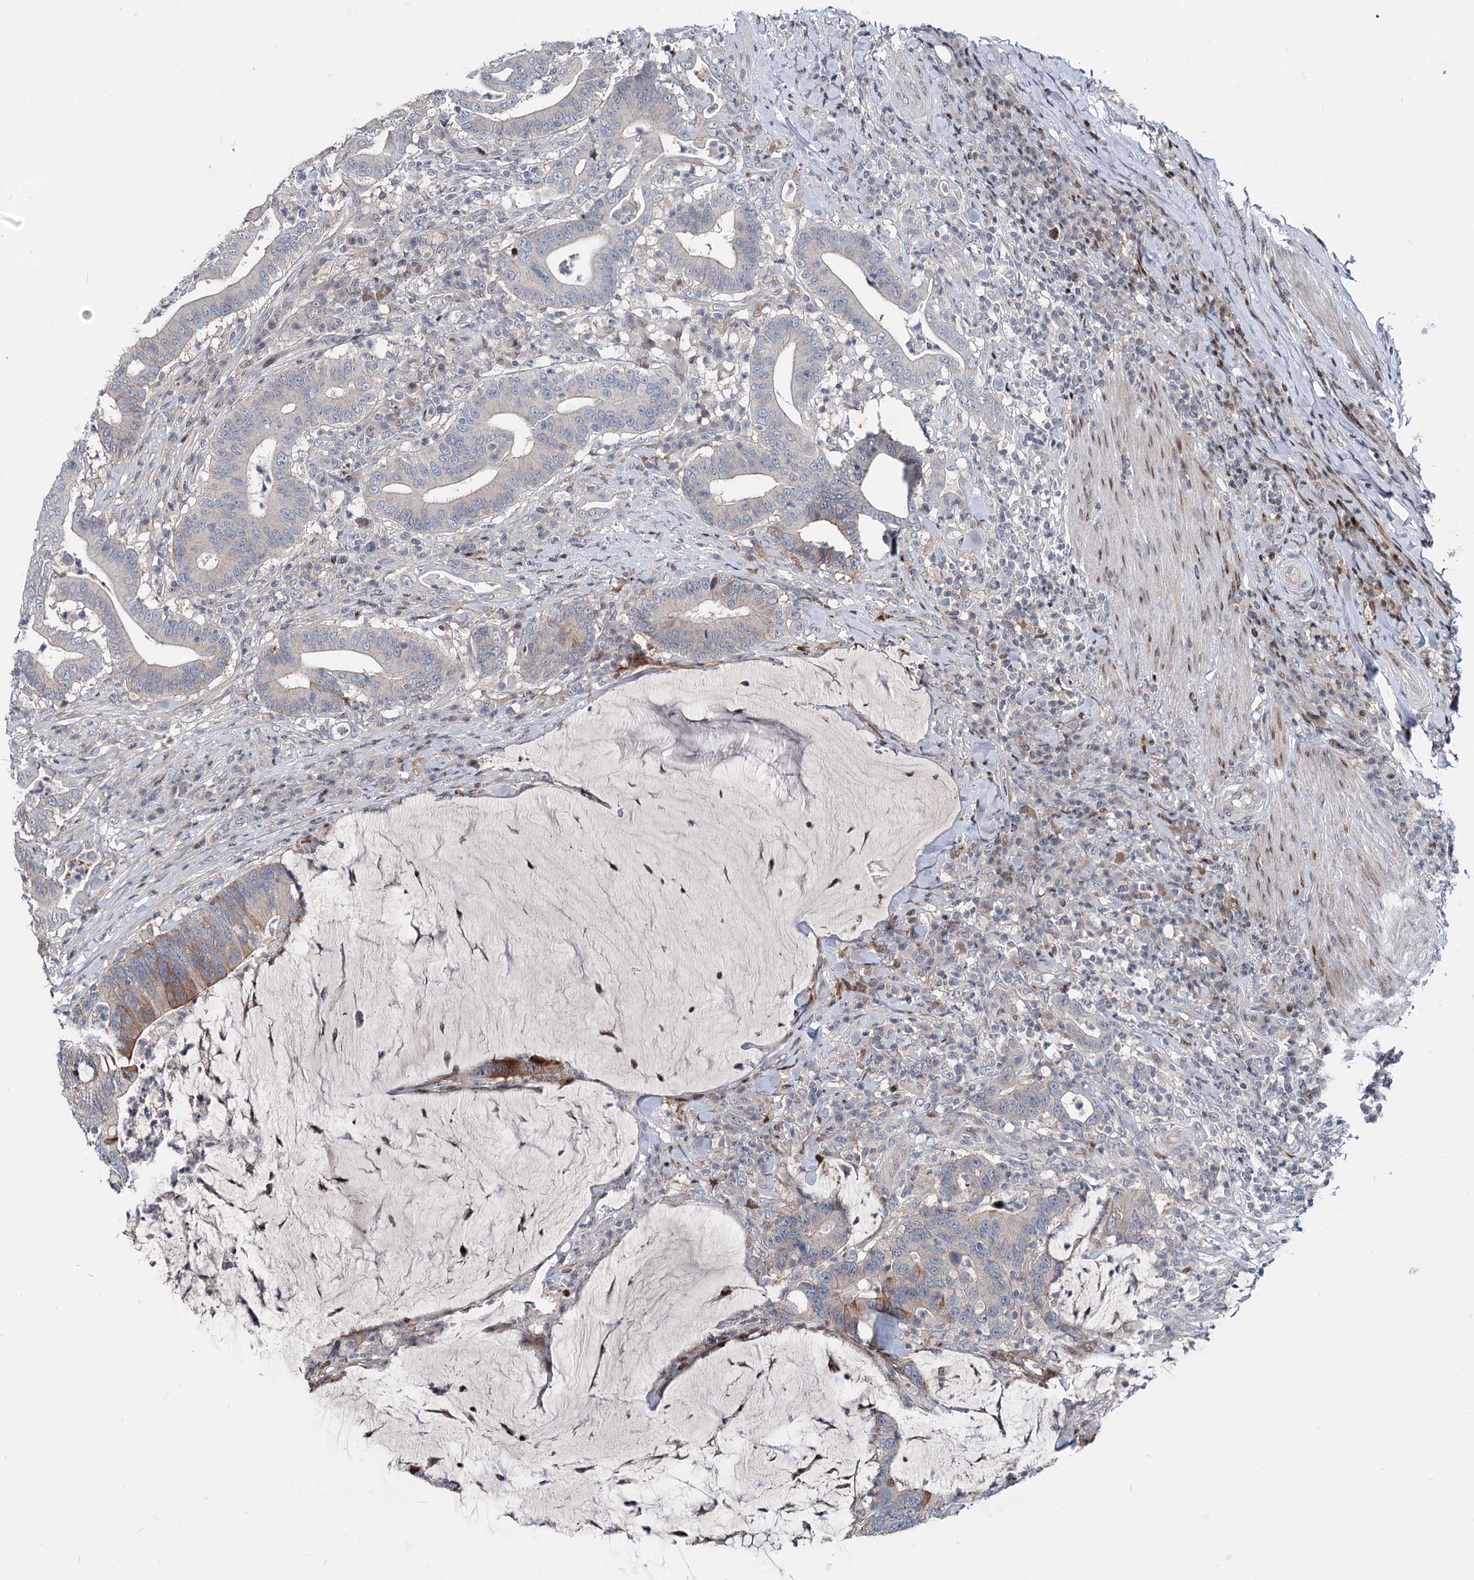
{"staining": {"intensity": "weak", "quantity": "<25%", "location": "cytoplasmic/membranous"}, "tissue": "colorectal cancer", "cell_type": "Tumor cells", "image_type": "cancer", "snomed": [{"axis": "morphology", "description": "Adenocarcinoma, NOS"}, {"axis": "topography", "description": "Colon"}], "caption": "Colorectal adenocarcinoma was stained to show a protein in brown. There is no significant positivity in tumor cells. (Brightfield microscopy of DAB (3,3'-diaminobenzidine) immunohistochemistry (IHC) at high magnification).", "gene": "ITFG2", "patient": {"sex": "female", "age": 66}}